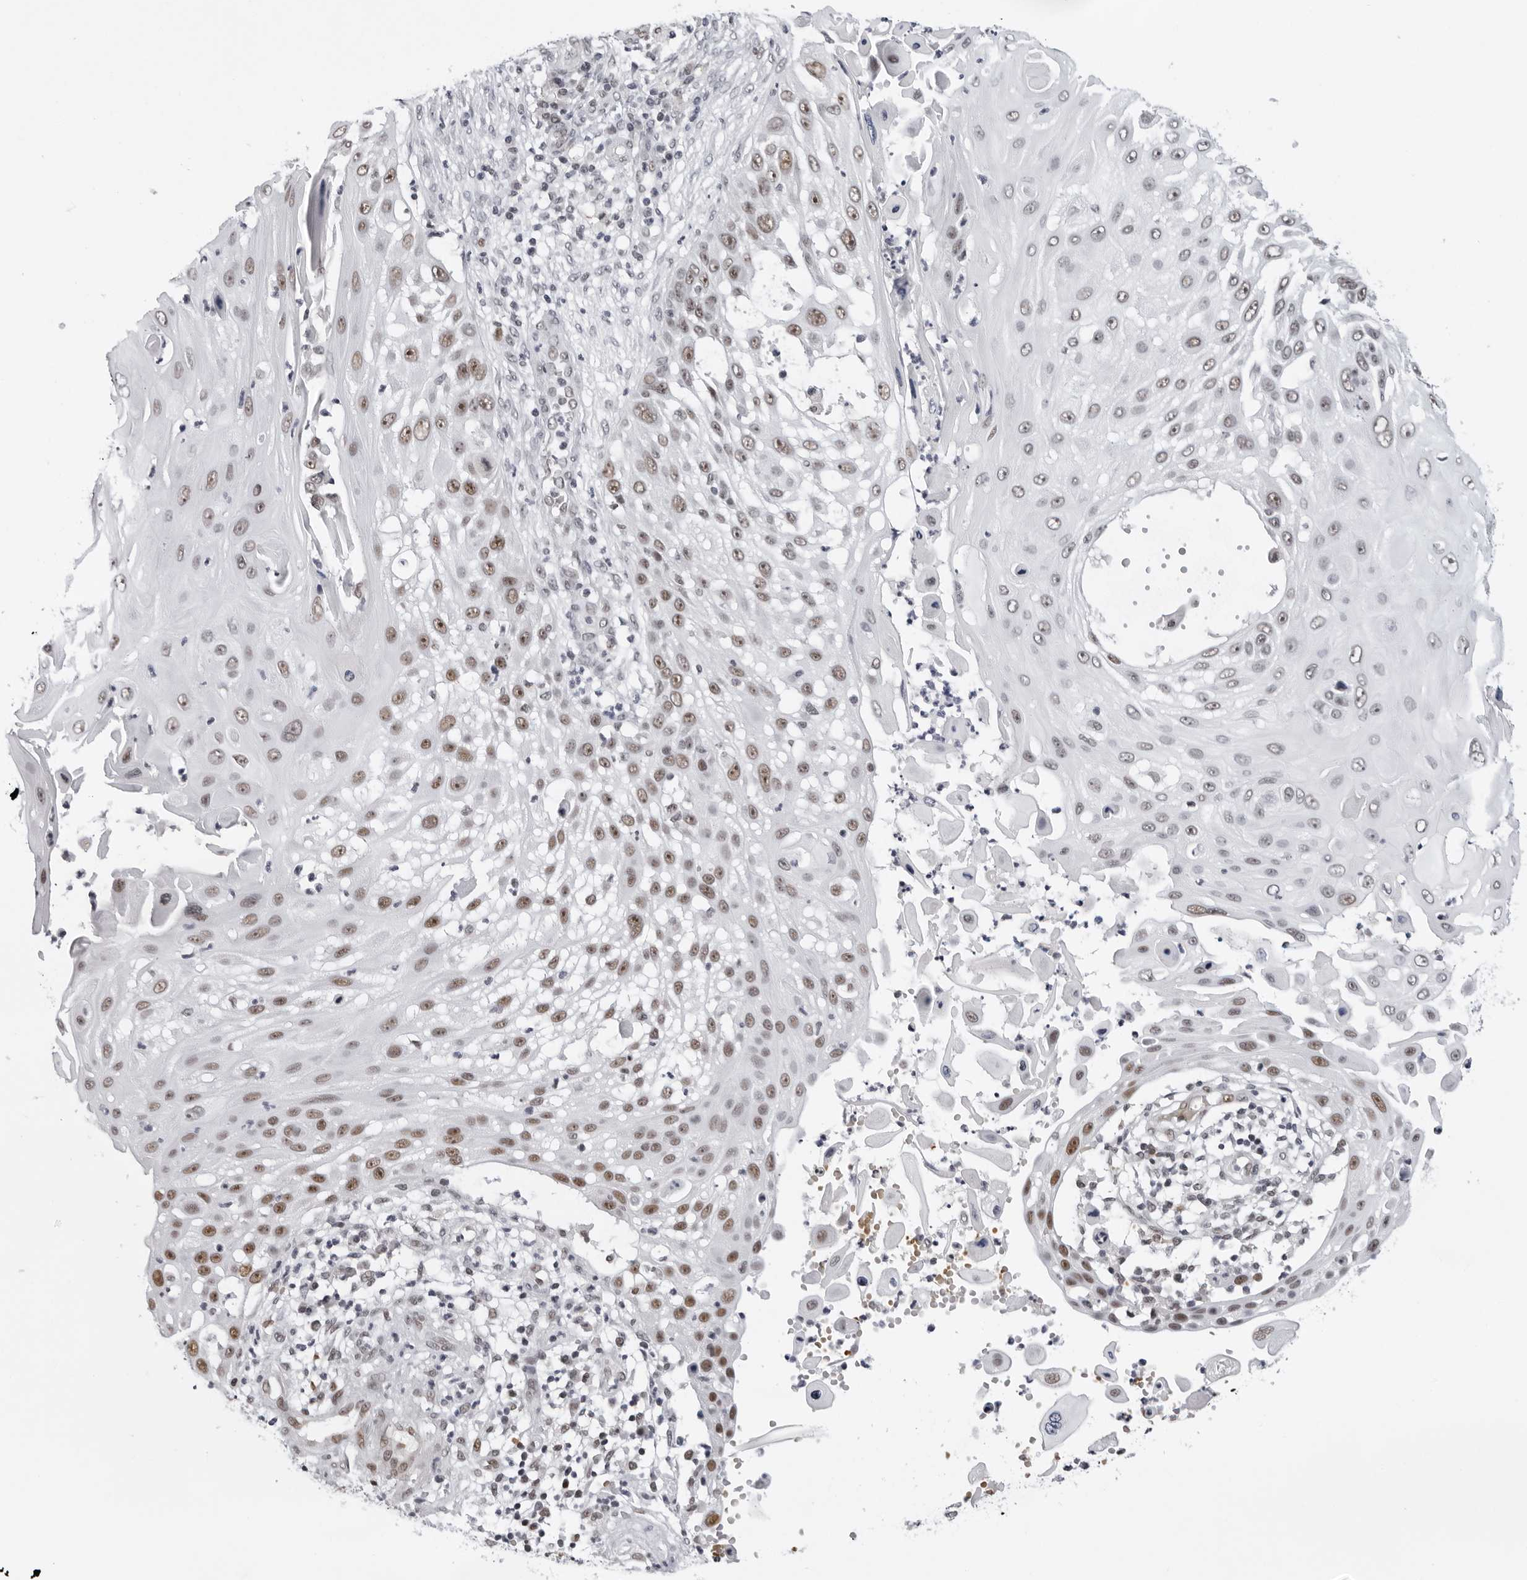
{"staining": {"intensity": "moderate", "quantity": ">75%", "location": "nuclear"}, "tissue": "skin cancer", "cell_type": "Tumor cells", "image_type": "cancer", "snomed": [{"axis": "morphology", "description": "Squamous cell carcinoma, NOS"}, {"axis": "topography", "description": "Skin"}], "caption": "Moderate nuclear expression is present in approximately >75% of tumor cells in skin squamous cell carcinoma.", "gene": "USP1", "patient": {"sex": "female", "age": 44}}